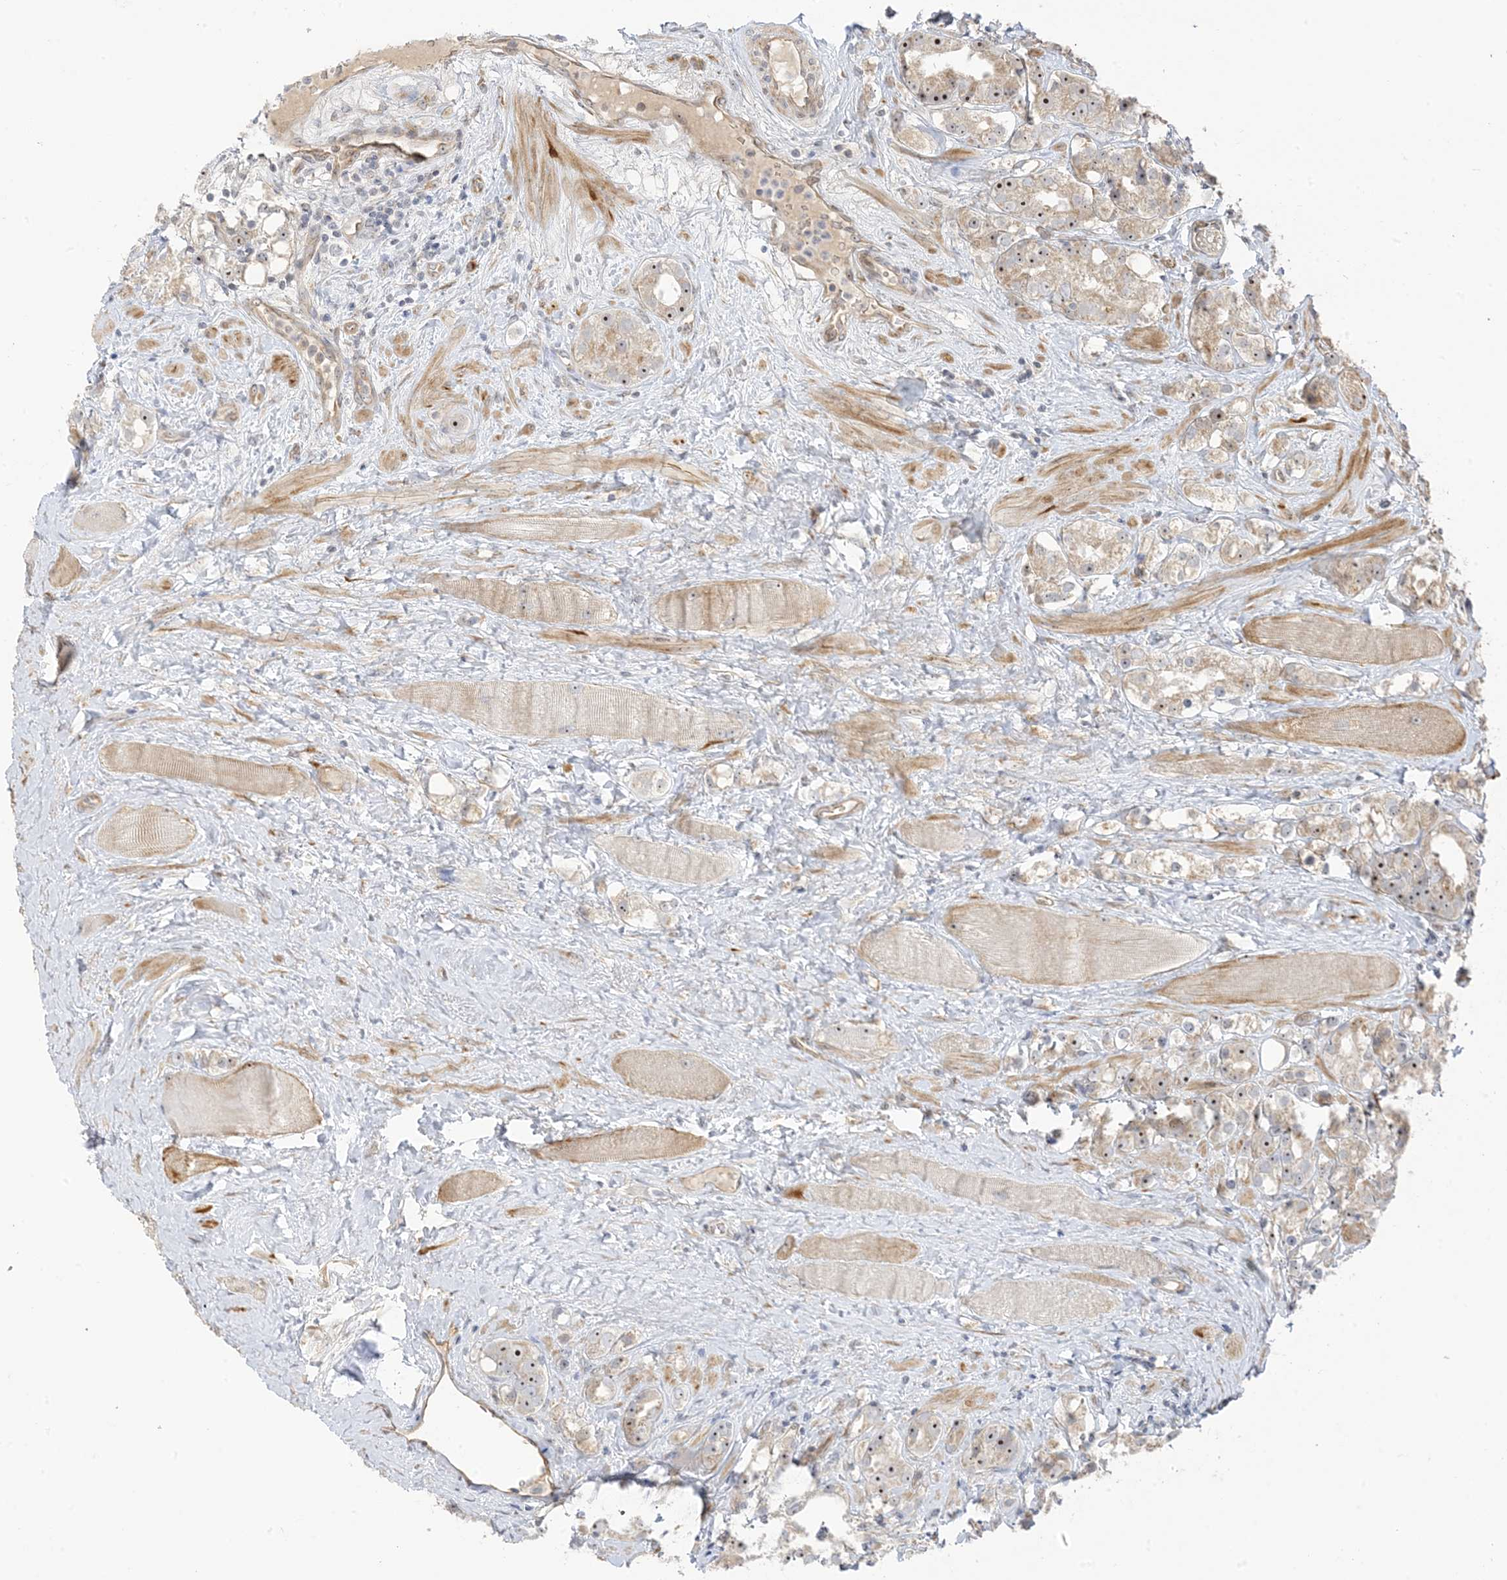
{"staining": {"intensity": "moderate", "quantity": "<25%", "location": "nuclear"}, "tissue": "prostate cancer", "cell_type": "Tumor cells", "image_type": "cancer", "snomed": [{"axis": "morphology", "description": "Adenocarcinoma, NOS"}, {"axis": "topography", "description": "Prostate"}], "caption": "Prostate cancer was stained to show a protein in brown. There is low levels of moderate nuclear staining in about <25% of tumor cells.", "gene": "ECM2", "patient": {"sex": "male", "age": 79}}